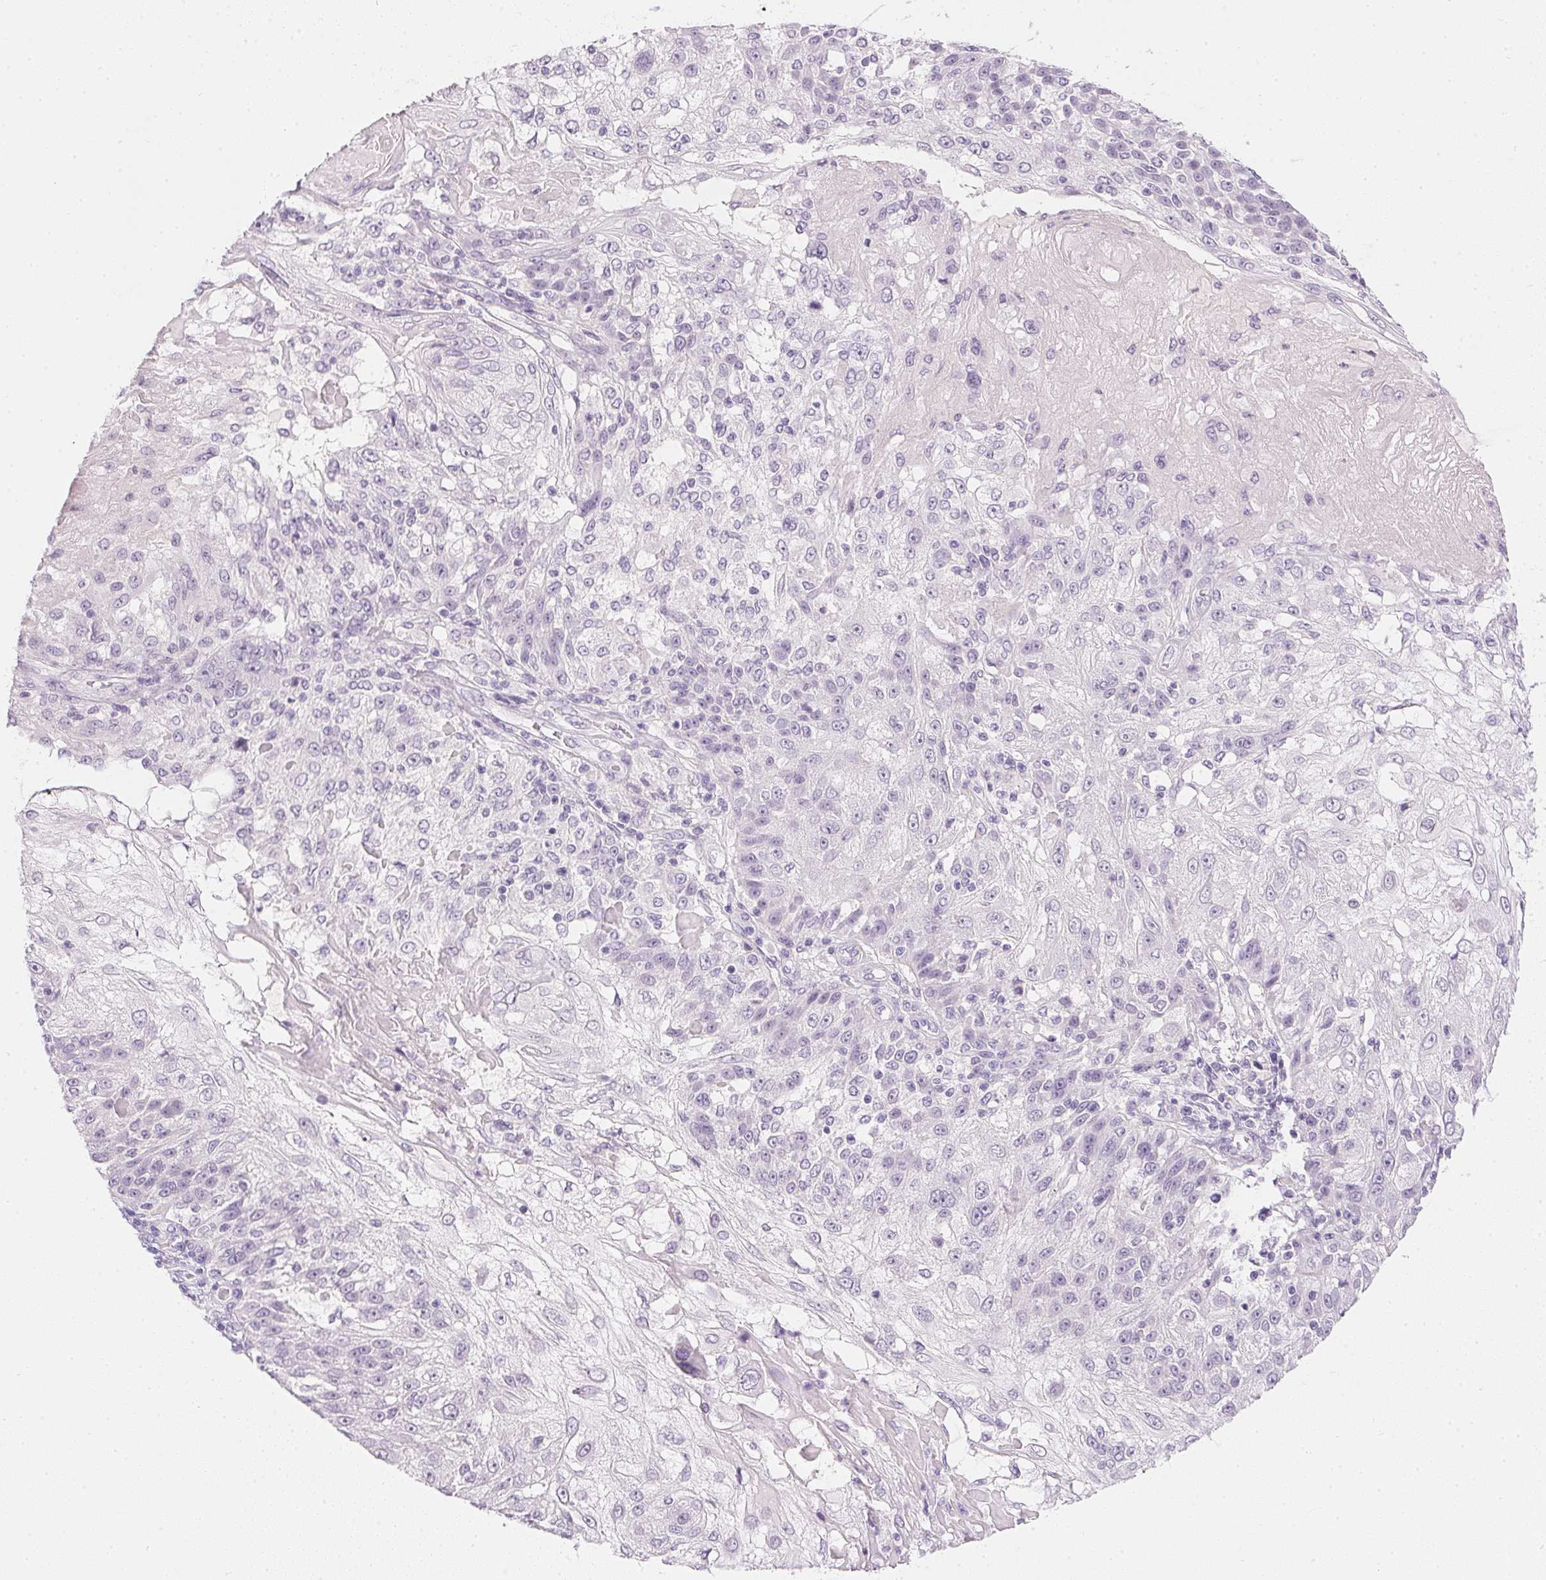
{"staining": {"intensity": "negative", "quantity": "none", "location": "none"}, "tissue": "skin cancer", "cell_type": "Tumor cells", "image_type": "cancer", "snomed": [{"axis": "morphology", "description": "Normal tissue, NOS"}, {"axis": "morphology", "description": "Squamous cell carcinoma, NOS"}, {"axis": "topography", "description": "Skin"}], "caption": "Protein analysis of squamous cell carcinoma (skin) demonstrates no significant staining in tumor cells.", "gene": "PPY", "patient": {"sex": "female", "age": 83}}